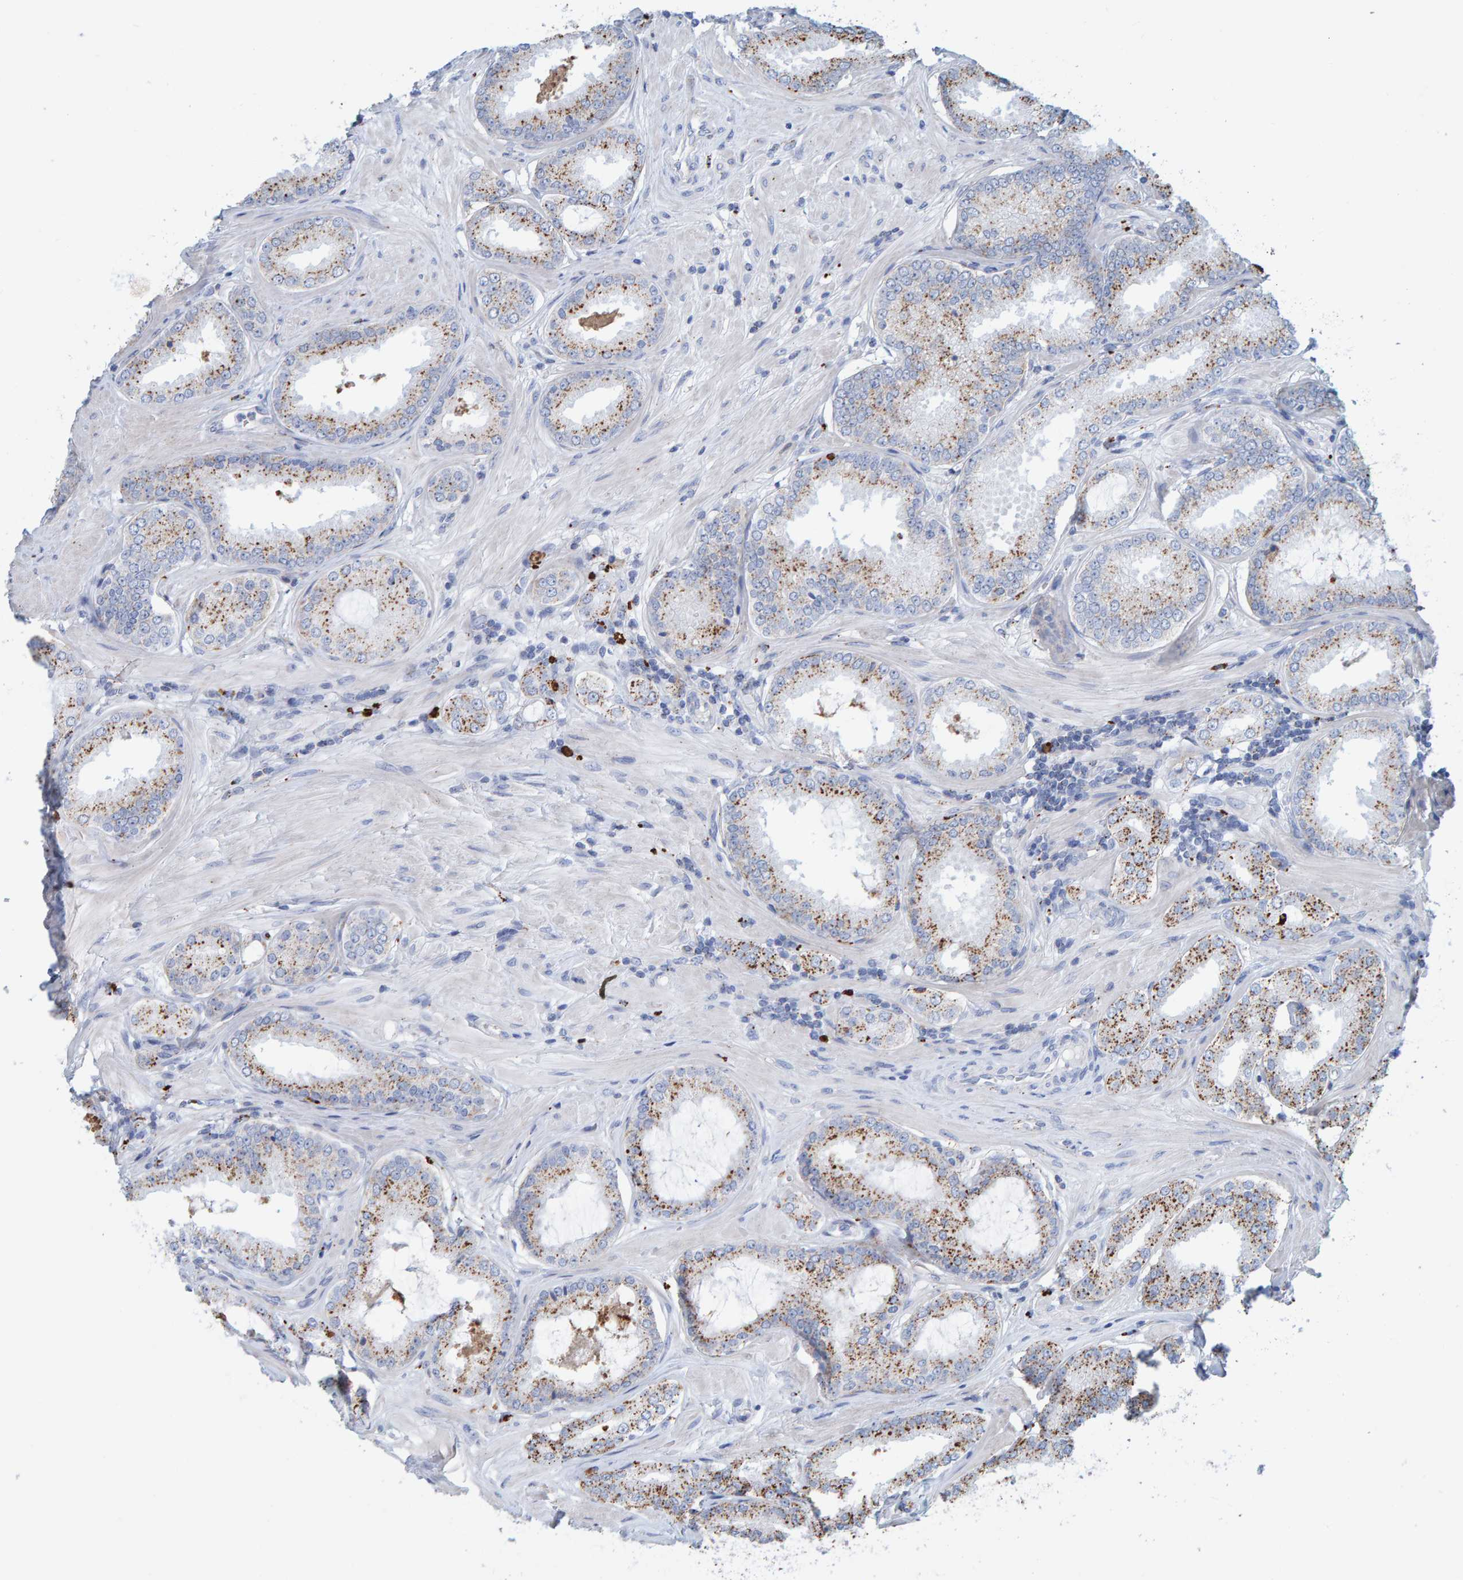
{"staining": {"intensity": "moderate", "quantity": "25%-75%", "location": "cytoplasmic/membranous"}, "tissue": "prostate cancer", "cell_type": "Tumor cells", "image_type": "cancer", "snomed": [{"axis": "morphology", "description": "Adenocarcinoma, Low grade"}, {"axis": "topography", "description": "Prostate"}], "caption": "Human adenocarcinoma (low-grade) (prostate) stained with a brown dye exhibits moderate cytoplasmic/membranous positive positivity in approximately 25%-75% of tumor cells.", "gene": "BIN3", "patient": {"sex": "male", "age": 62}}